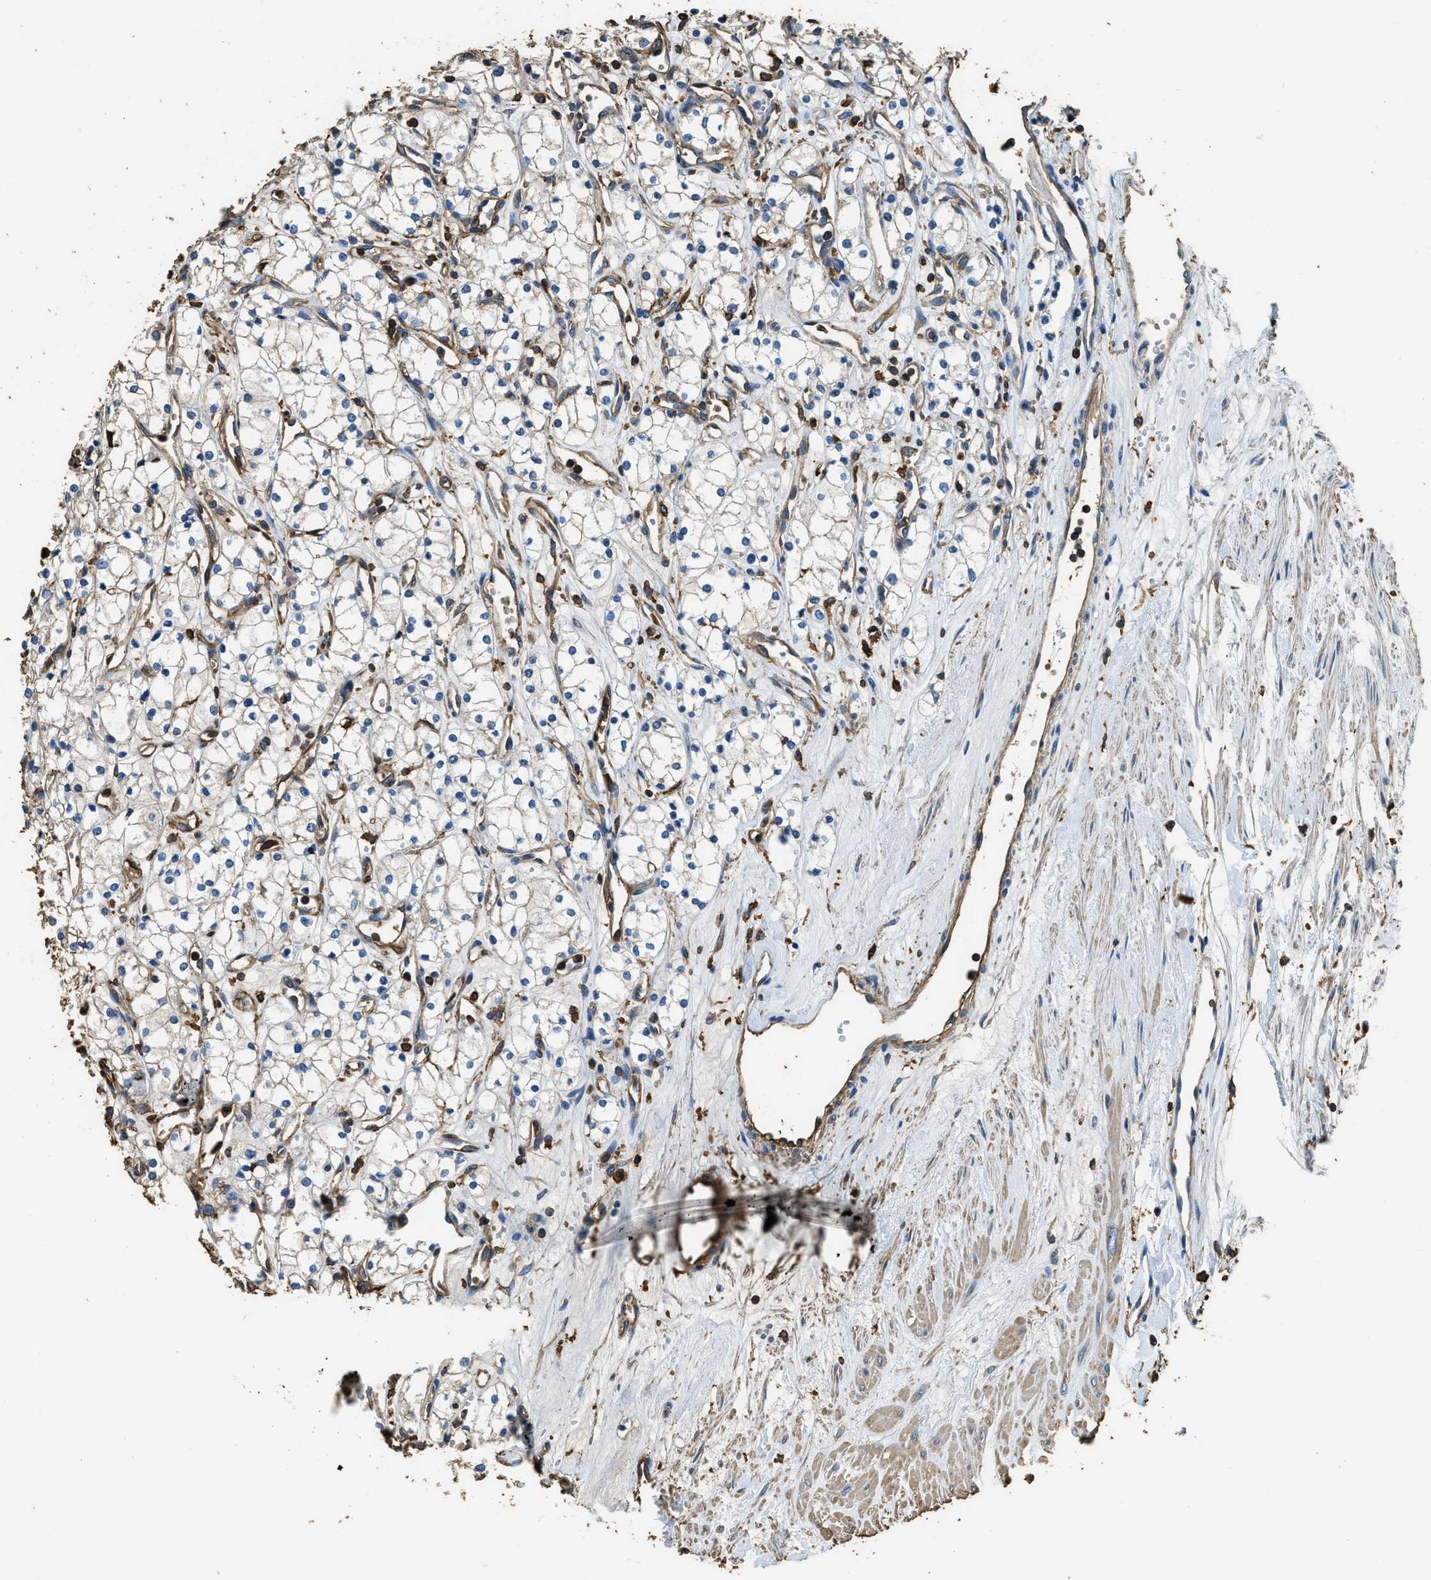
{"staining": {"intensity": "weak", "quantity": "25%-75%", "location": "cytoplasmic/membranous"}, "tissue": "renal cancer", "cell_type": "Tumor cells", "image_type": "cancer", "snomed": [{"axis": "morphology", "description": "Adenocarcinoma, NOS"}, {"axis": "topography", "description": "Kidney"}], "caption": "Renal cancer stained with DAB (3,3'-diaminobenzidine) IHC reveals low levels of weak cytoplasmic/membranous expression in about 25%-75% of tumor cells.", "gene": "ACCS", "patient": {"sex": "male", "age": 59}}